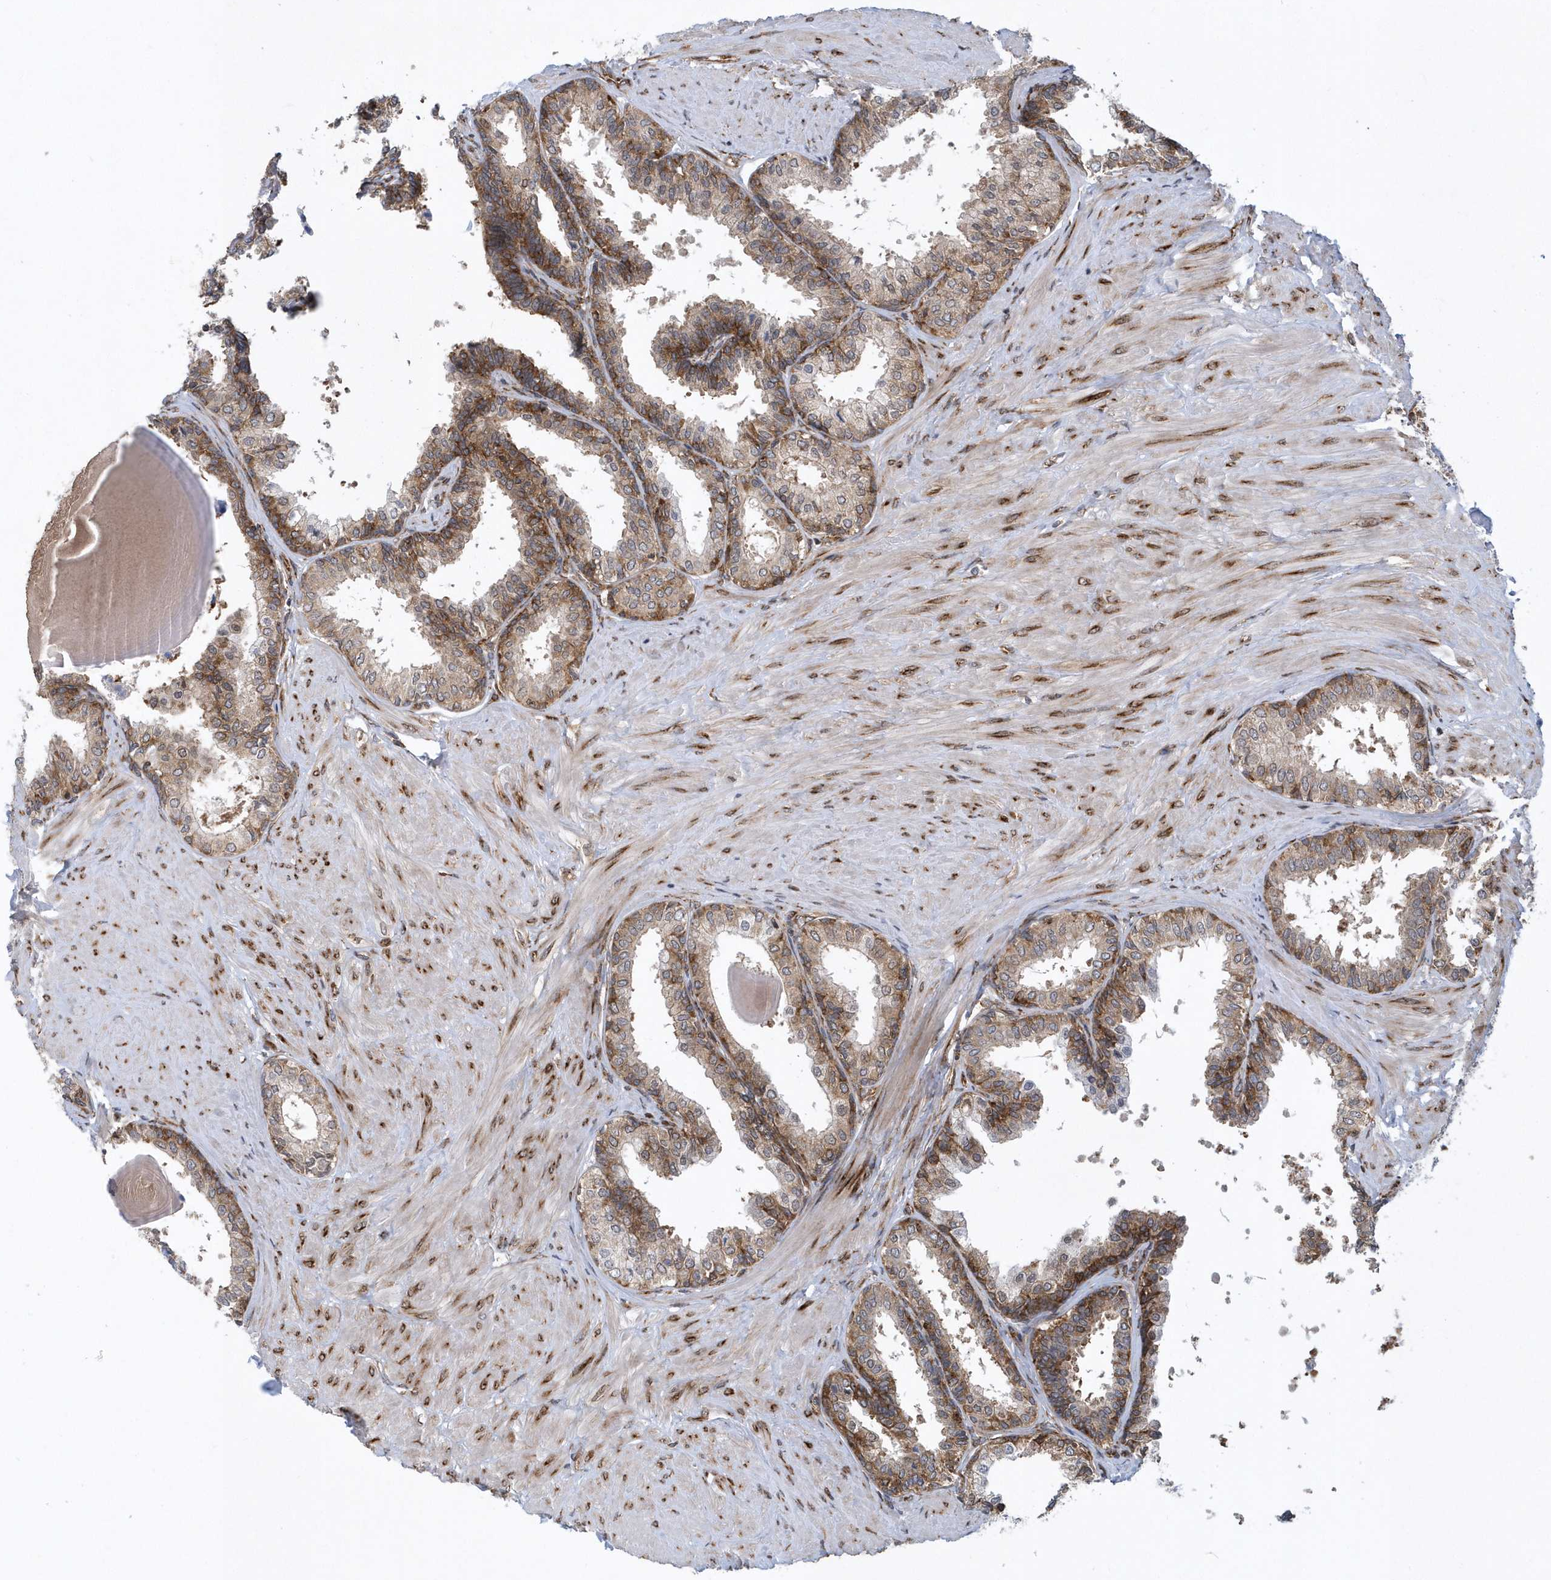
{"staining": {"intensity": "strong", "quantity": ">75%", "location": "cytoplasmic/membranous"}, "tissue": "prostate", "cell_type": "Glandular cells", "image_type": "normal", "snomed": [{"axis": "morphology", "description": "Normal tissue, NOS"}, {"axis": "topography", "description": "Prostate"}], "caption": "The image displays a brown stain indicating the presence of a protein in the cytoplasmic/membranous of glandular cells in prostate. (brown staining indicates protein expression, while blue staining denotes nuclei).", "gene": "PHF1", "patient": {"sex": "male", "age": 48}}